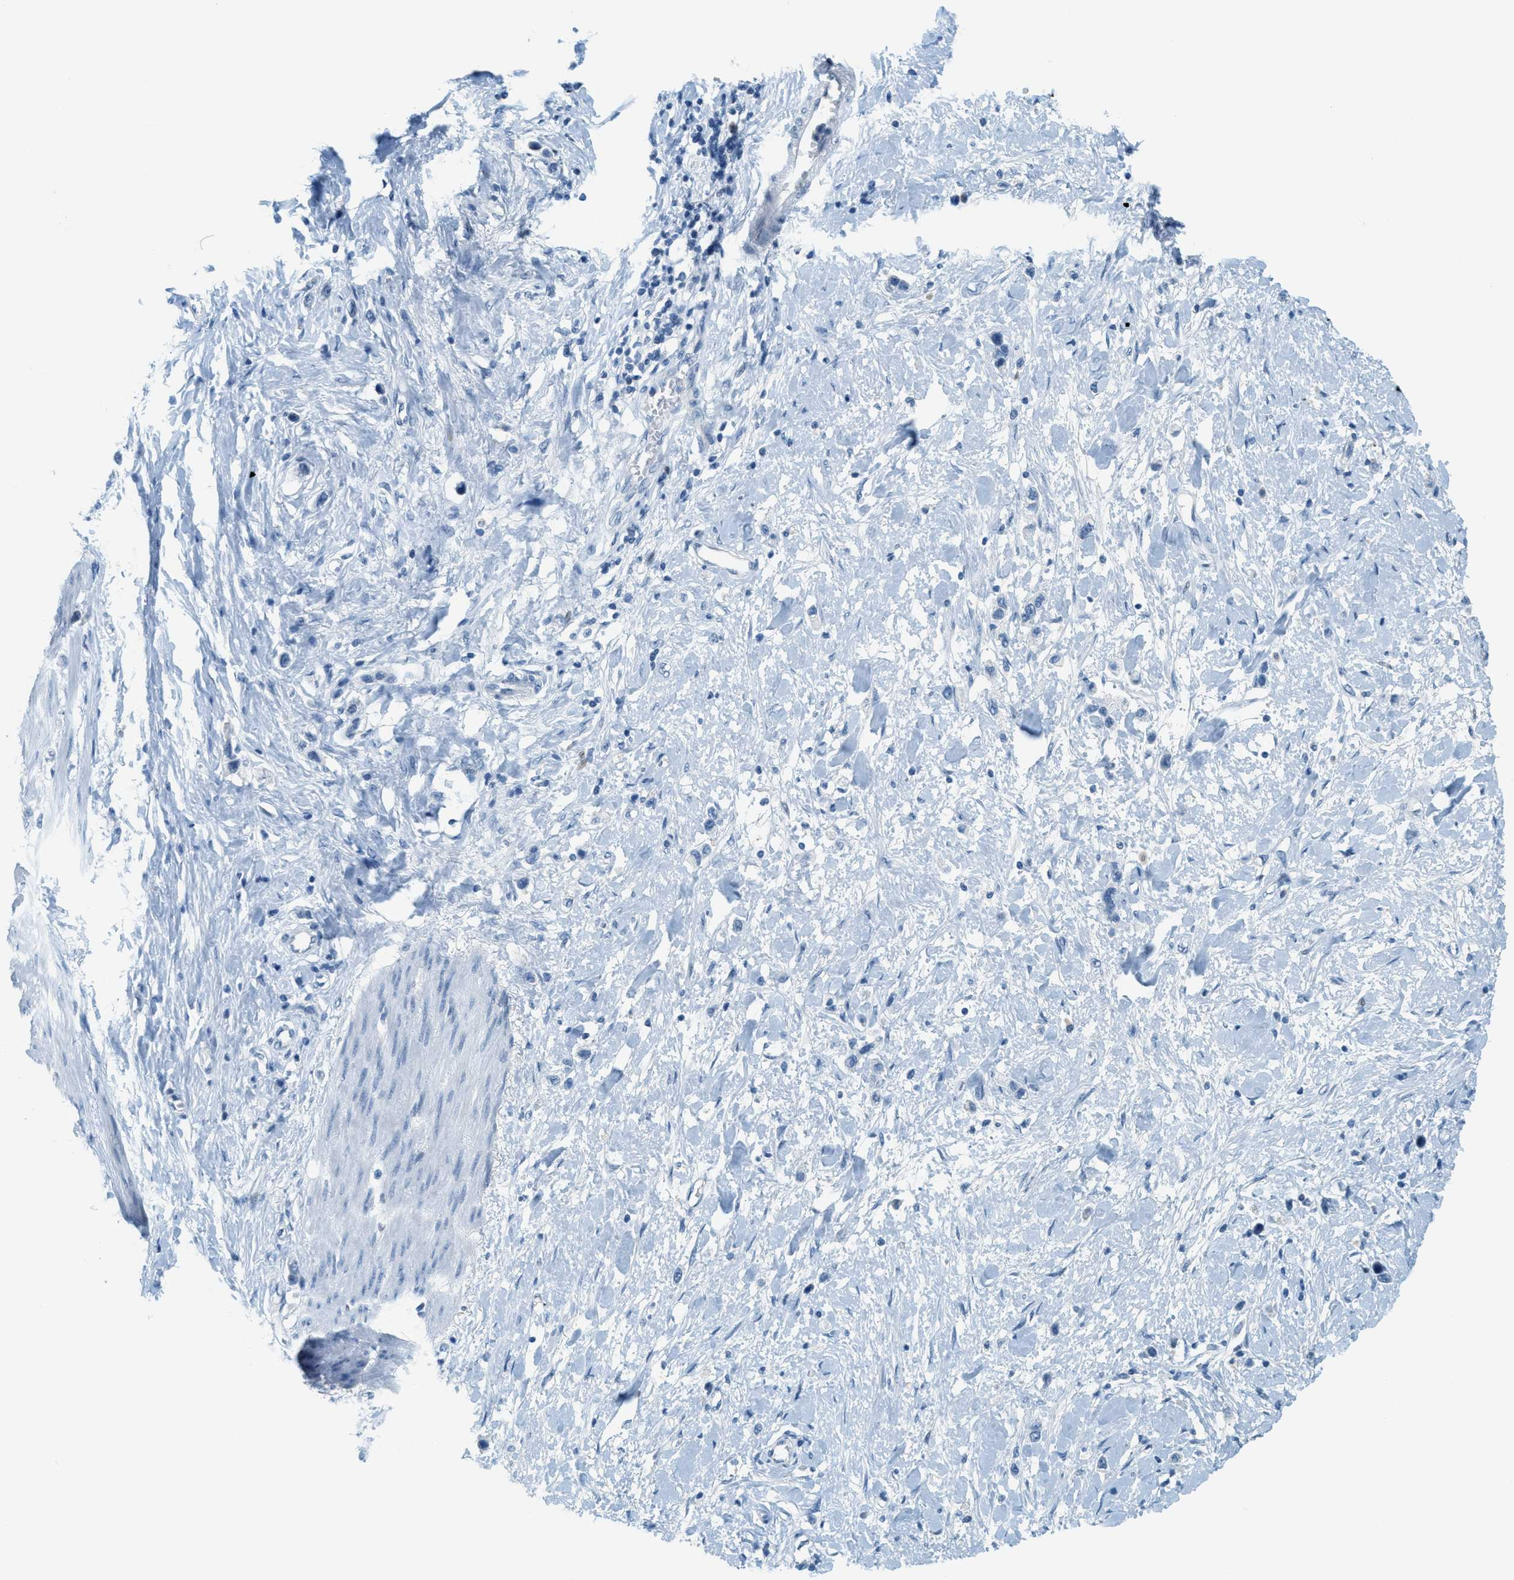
{"staining": {"intensity": "negative", "quantity": "none", "location": "none"}, "tissue": "stomach cancer", "cell_type": "Tumor cells", "image_type": "cancer", "snomed": [{"axis": "morphology", "description": "Adenocarcinoma, NOS"}, {"axis": "topography", "description": "Stomach"}], "caption": "Stomach cancer (adenocarcinoma) was stained to show a protein in brown. There is no significant positivity in tumor cells. (DAB (3,3'-diaminobenzidine) immunohistochemistry with hematoxylin counter stain).", "gene": "CYP4X1", "patient": {"sex": "female", "age": 65}}